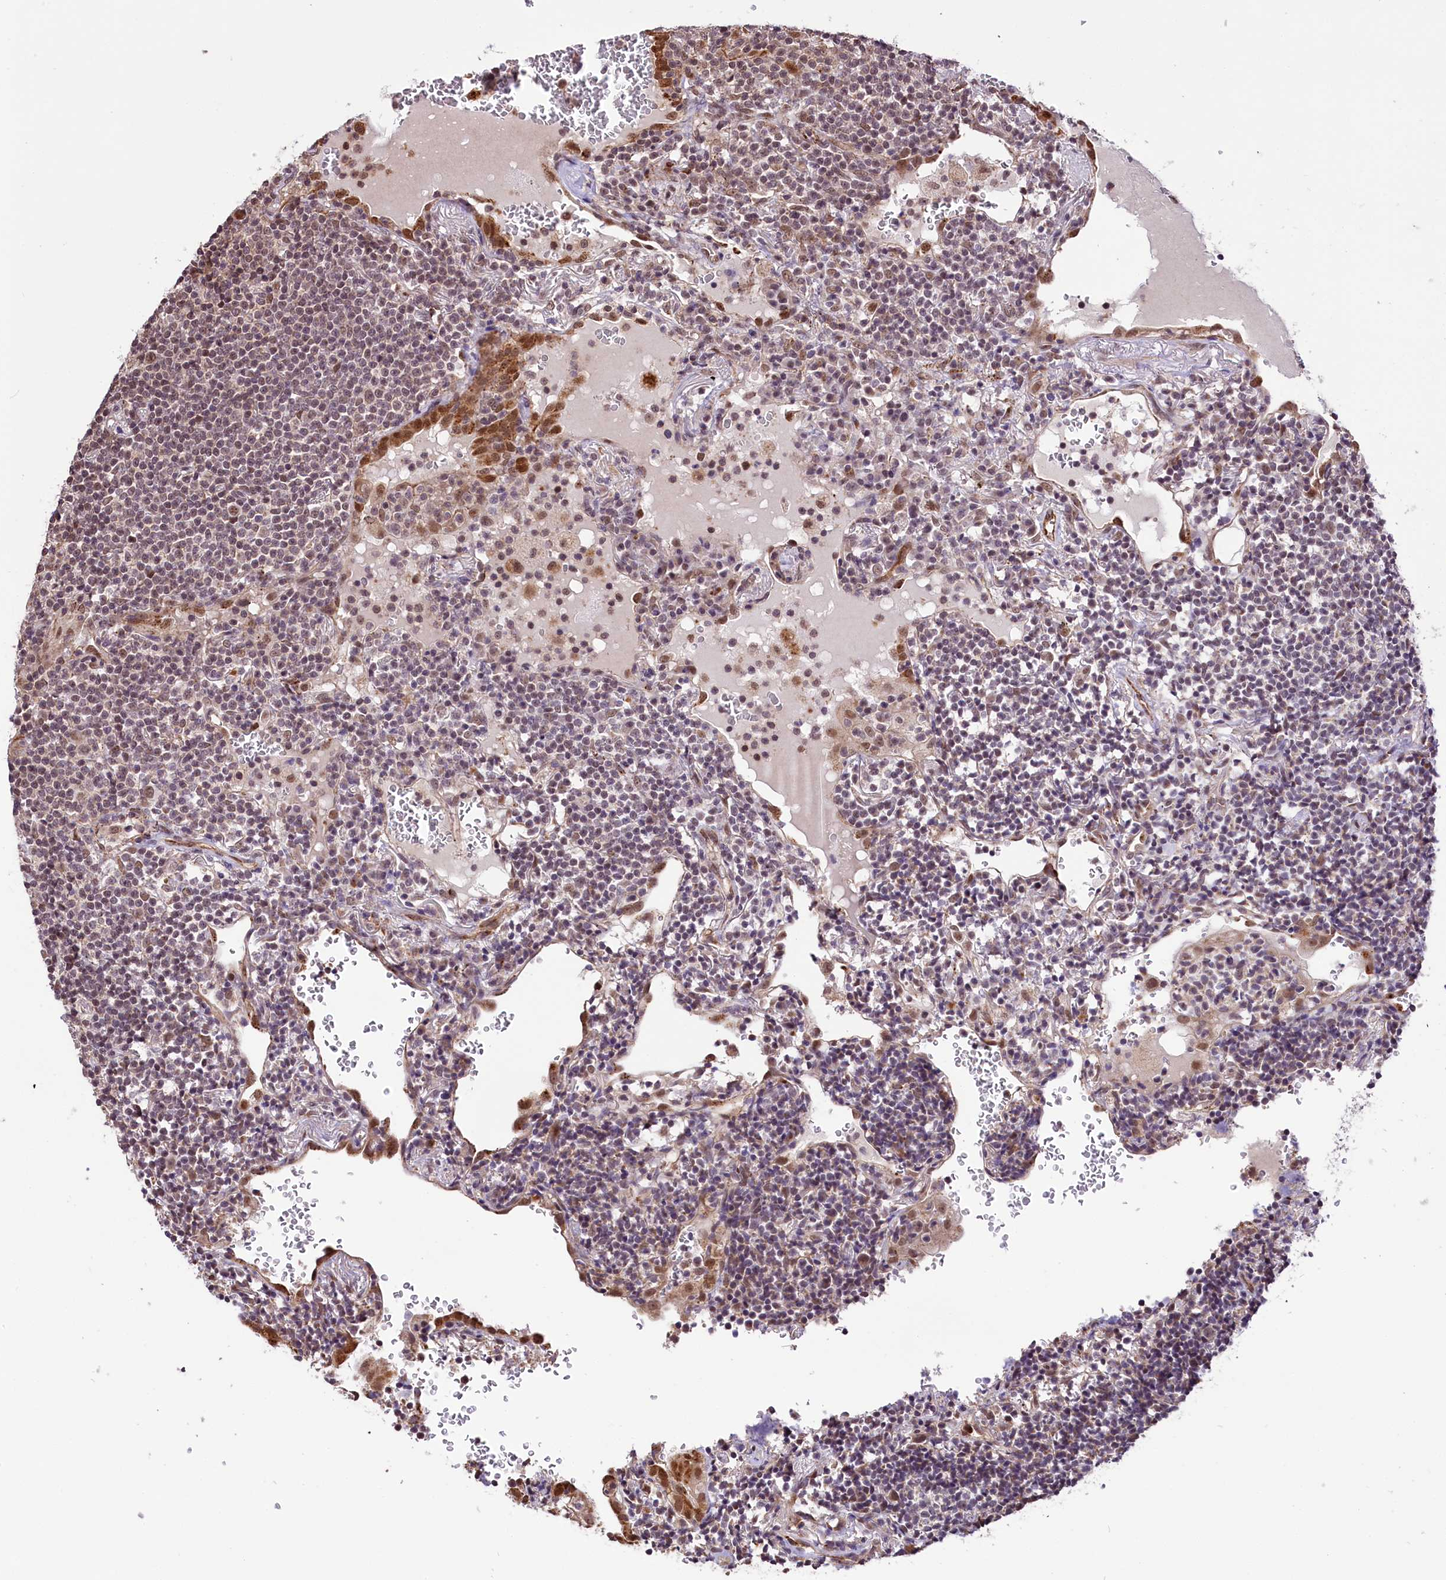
{"staining": {"intensity": "weak", "quantity": "25%-75%", "location": "nuclear"}, "tissue": "lymphoma", "cell_type": "Tumor cells", "image_type": "cancer", "snomed": [{"axis": "morphology", "description": "Malignant lymphoma, non-Hodgkin's type, Low grade"}, {"axis": "topography", "description": "Lung"}], "caption": "Low-grade malignant lymphoma, non-Hodgkin's type stained with a protein marker displays weak staining in tumor cells.", "gene": "MRPL54", "patient": {"sex": "female", "age": 71}}